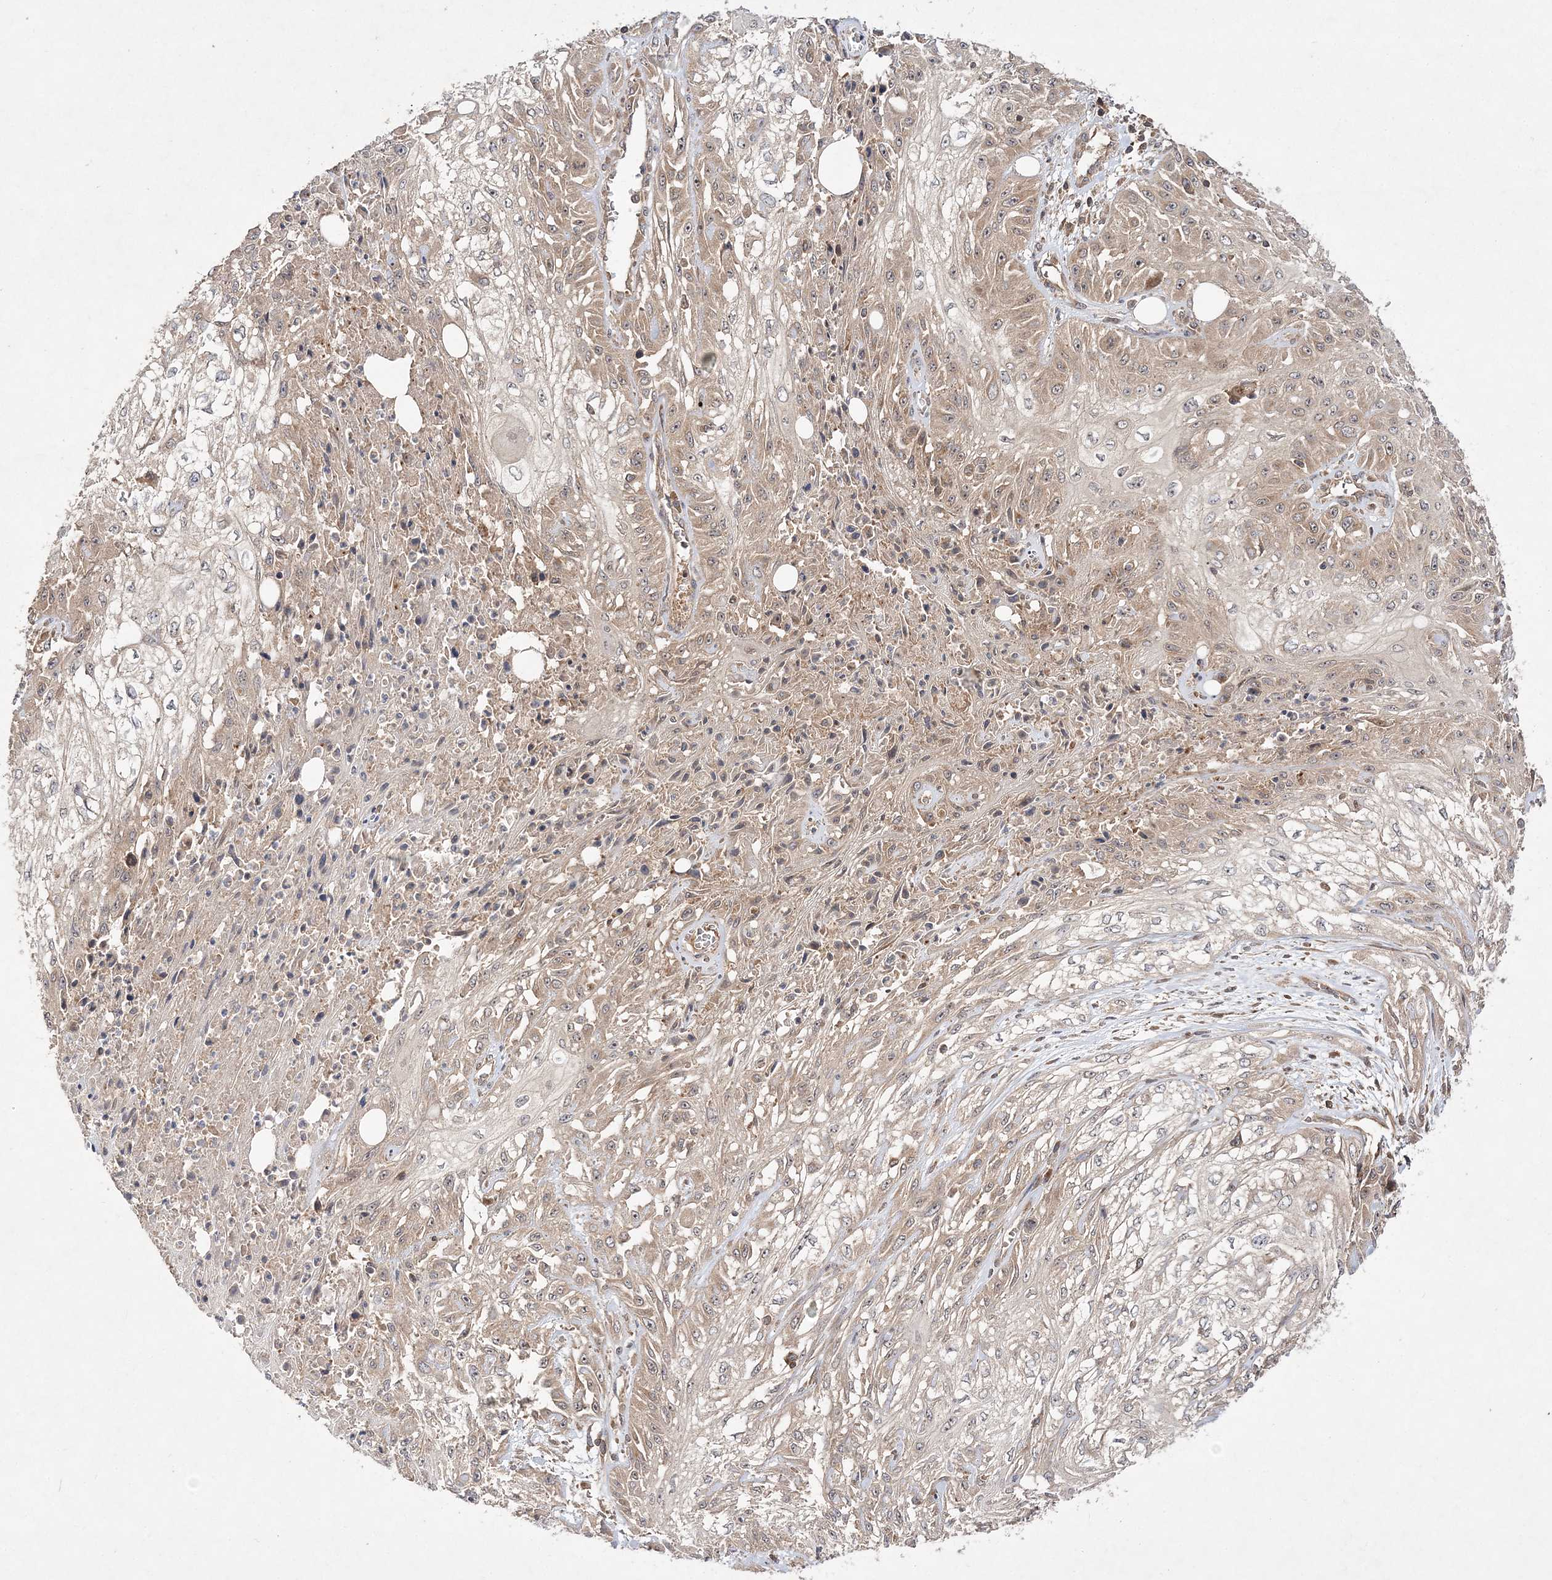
{"staining": {"intensity": "weak", "quantity": "25%-75%", "location": "cytoplasmic/membranous"}, "tissue": "skin cancer", "cell_type": "Tumor cells", "image_type": "cancer", "snomed": [{"axis": "morphology", "description": "Squamous cell carcinoma, NOS"}, {"axis": "morphology", "description": "Squamous cell carcinoma, metastatic, NOS"}, {"axis": "topography", "description": "Skin"}, {"axis": "topography", "description": "Lymph node"}], "caption": "A micrograph of human skin cancer (squamous cell carcinoma) stained for a protein displays weak cytoplasmic/membranous brown staining in tumor cells. The staining is performed using DAB brown chromogen to label protein expression. The nuclei are counter-stained blue using hematoxylin.", "gene": "TMEM9B", "patient": {"sex": "male", "age": 75}}